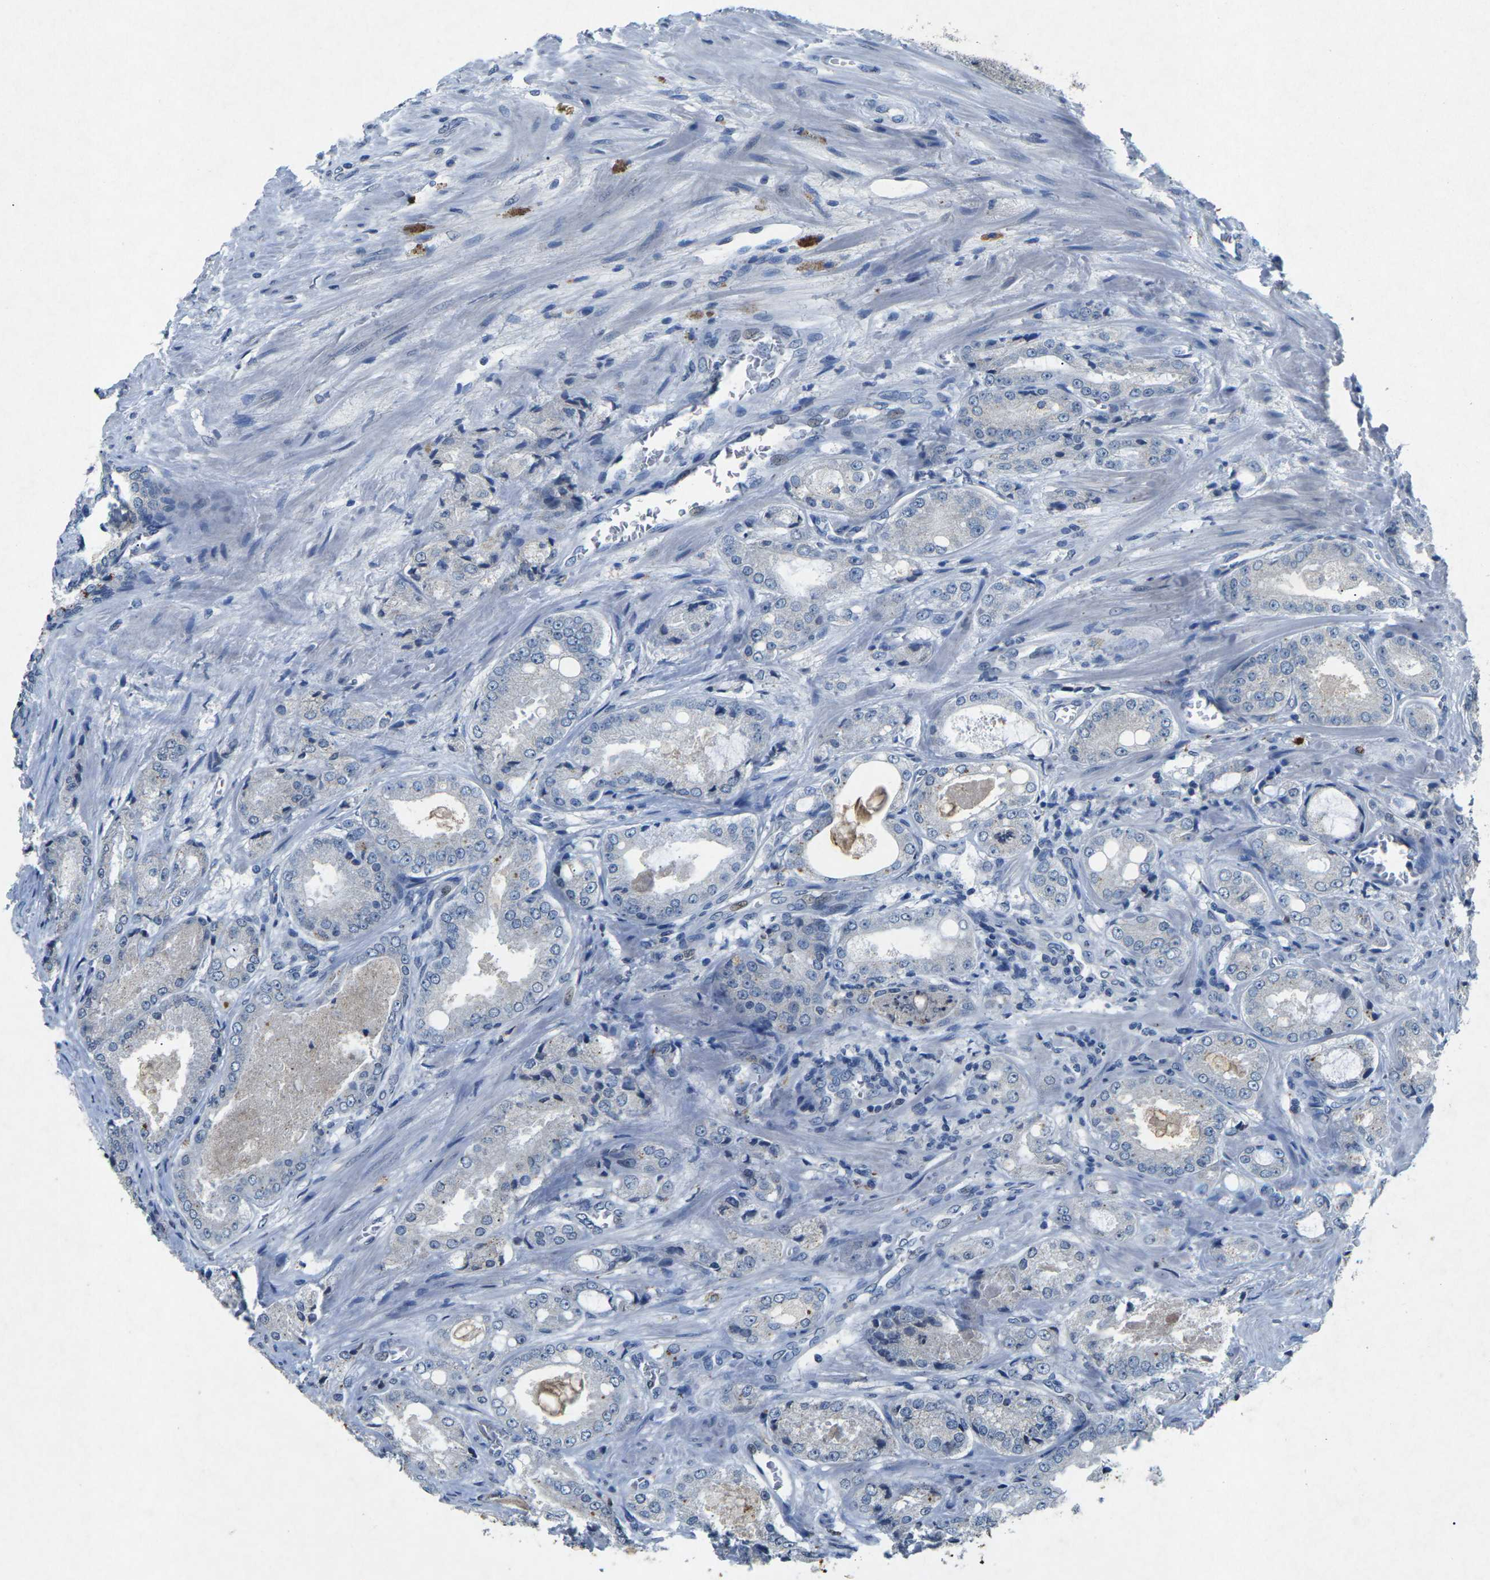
{"staining": {"intensity": "negative", "quantity": "none", "location": "none"}, "tissue": "prostate cancer", "cell_type": "Tumor cells", "image_type": "cancer", "snomed": [{"axis": "morphology", "description": "Adenocarcinoma, High grade"}, {"axis": "topography", "description": "Prostate"}], "caption": "Prostate cancer (adenocarcinoma (high-grade)) was stained to show a protein in brown. There is no significant expression in tumor cells.", "gene": "PLG", "patient": {"sex": "male", "age": 65}}